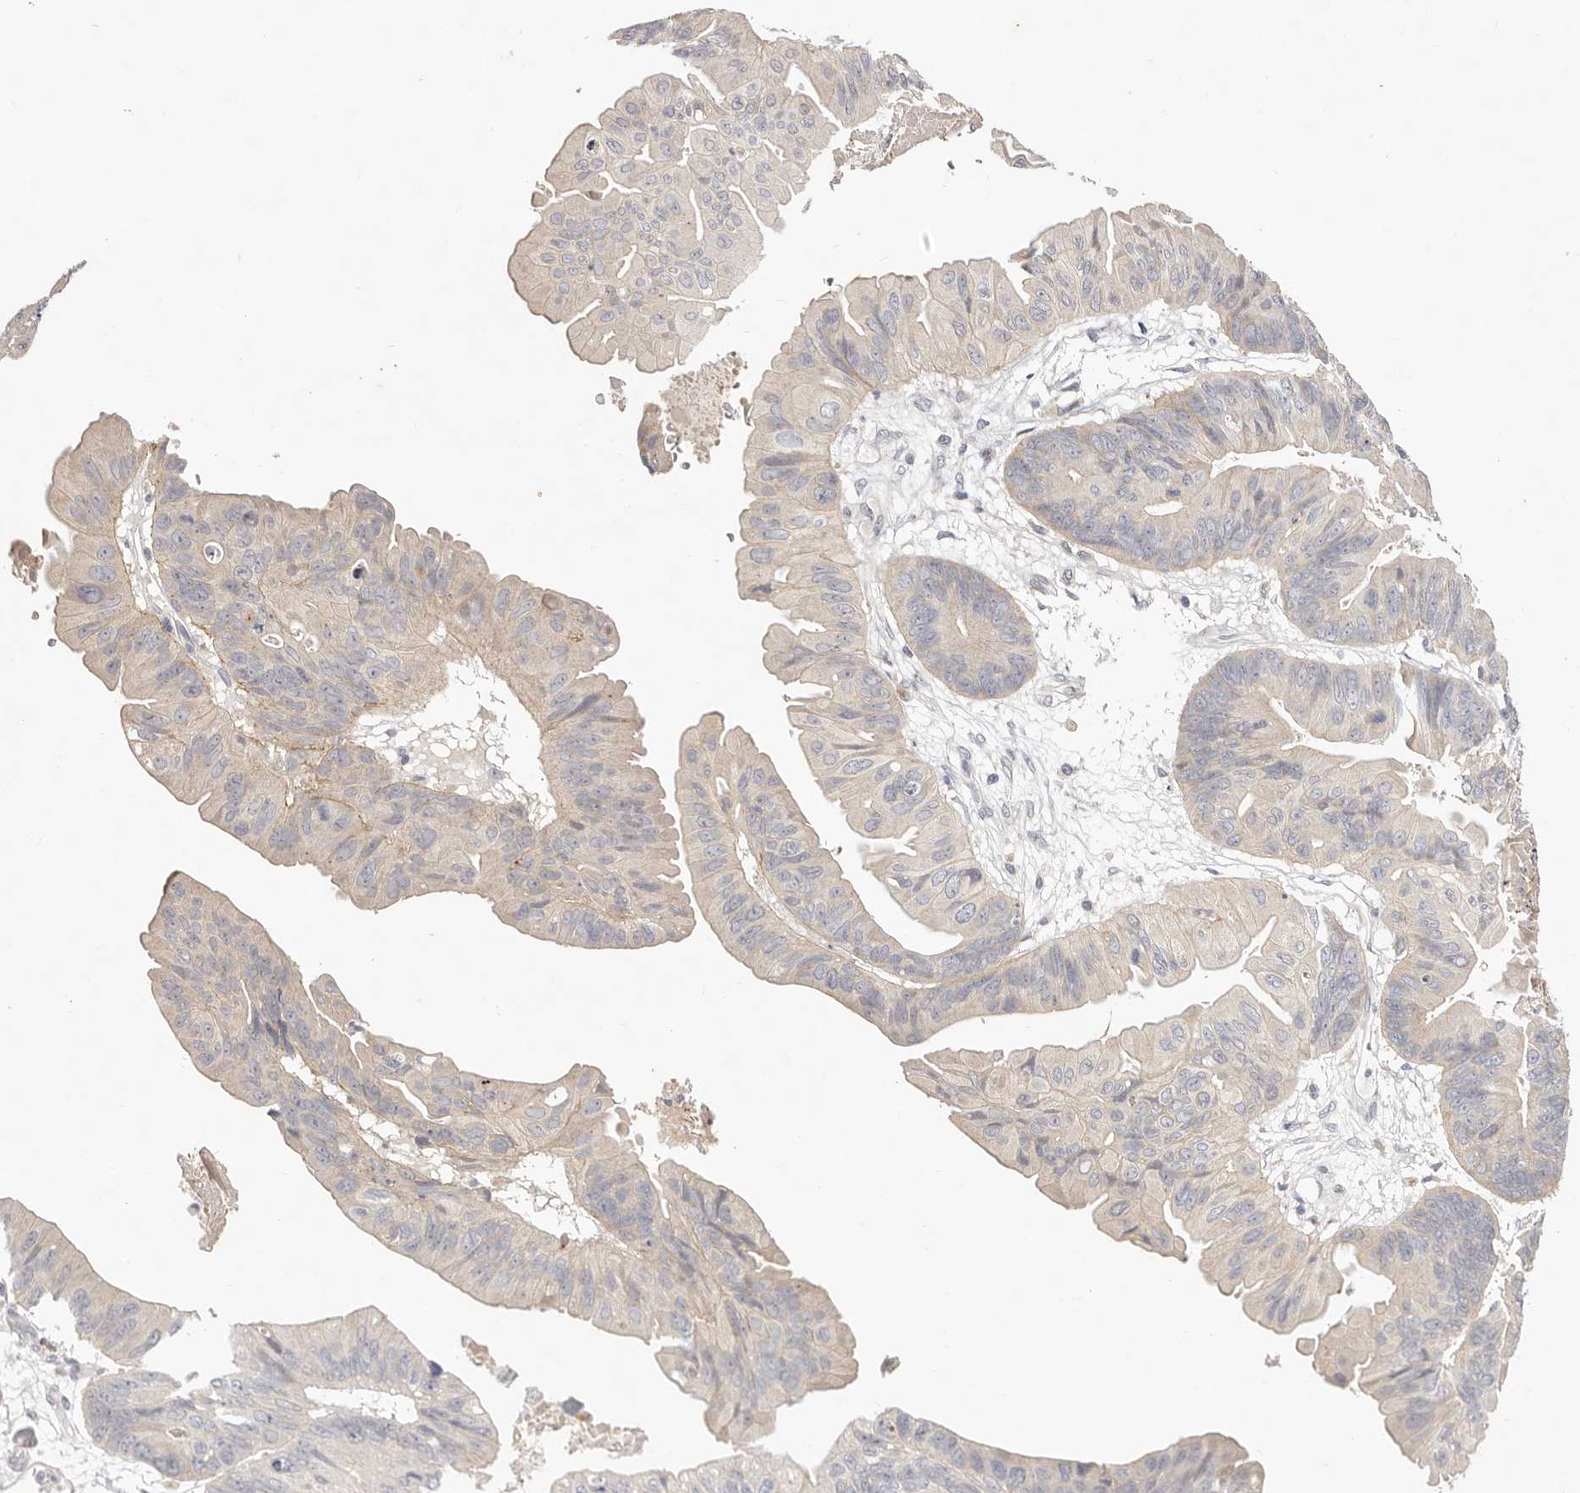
{"staining": {"intensity": "weak", "quantity": "<25%", "location": "cytoplasmic/membranous"}, "tissue": "ovarian cancer", "cell_type": "Tumor cells", "image_type": "cancer", "snomed": [{"axis": "morphology", "description": "Cystadenocarcinoma, mucinous, NOS"}, {"axis": "topography", "description": "Ovary"}], "caption": "DAB (3,3'-diaminobenzidine) immunohistochemical staining of human ovarian cancer reveals no significant positivity in tumor cells. (DAB (3,3'-diaminobenzidine) immunohistochemistry with hematoxylin counter stain).", "gene": "GARNL3", "patient": {"sex": "female", "age": 61}}